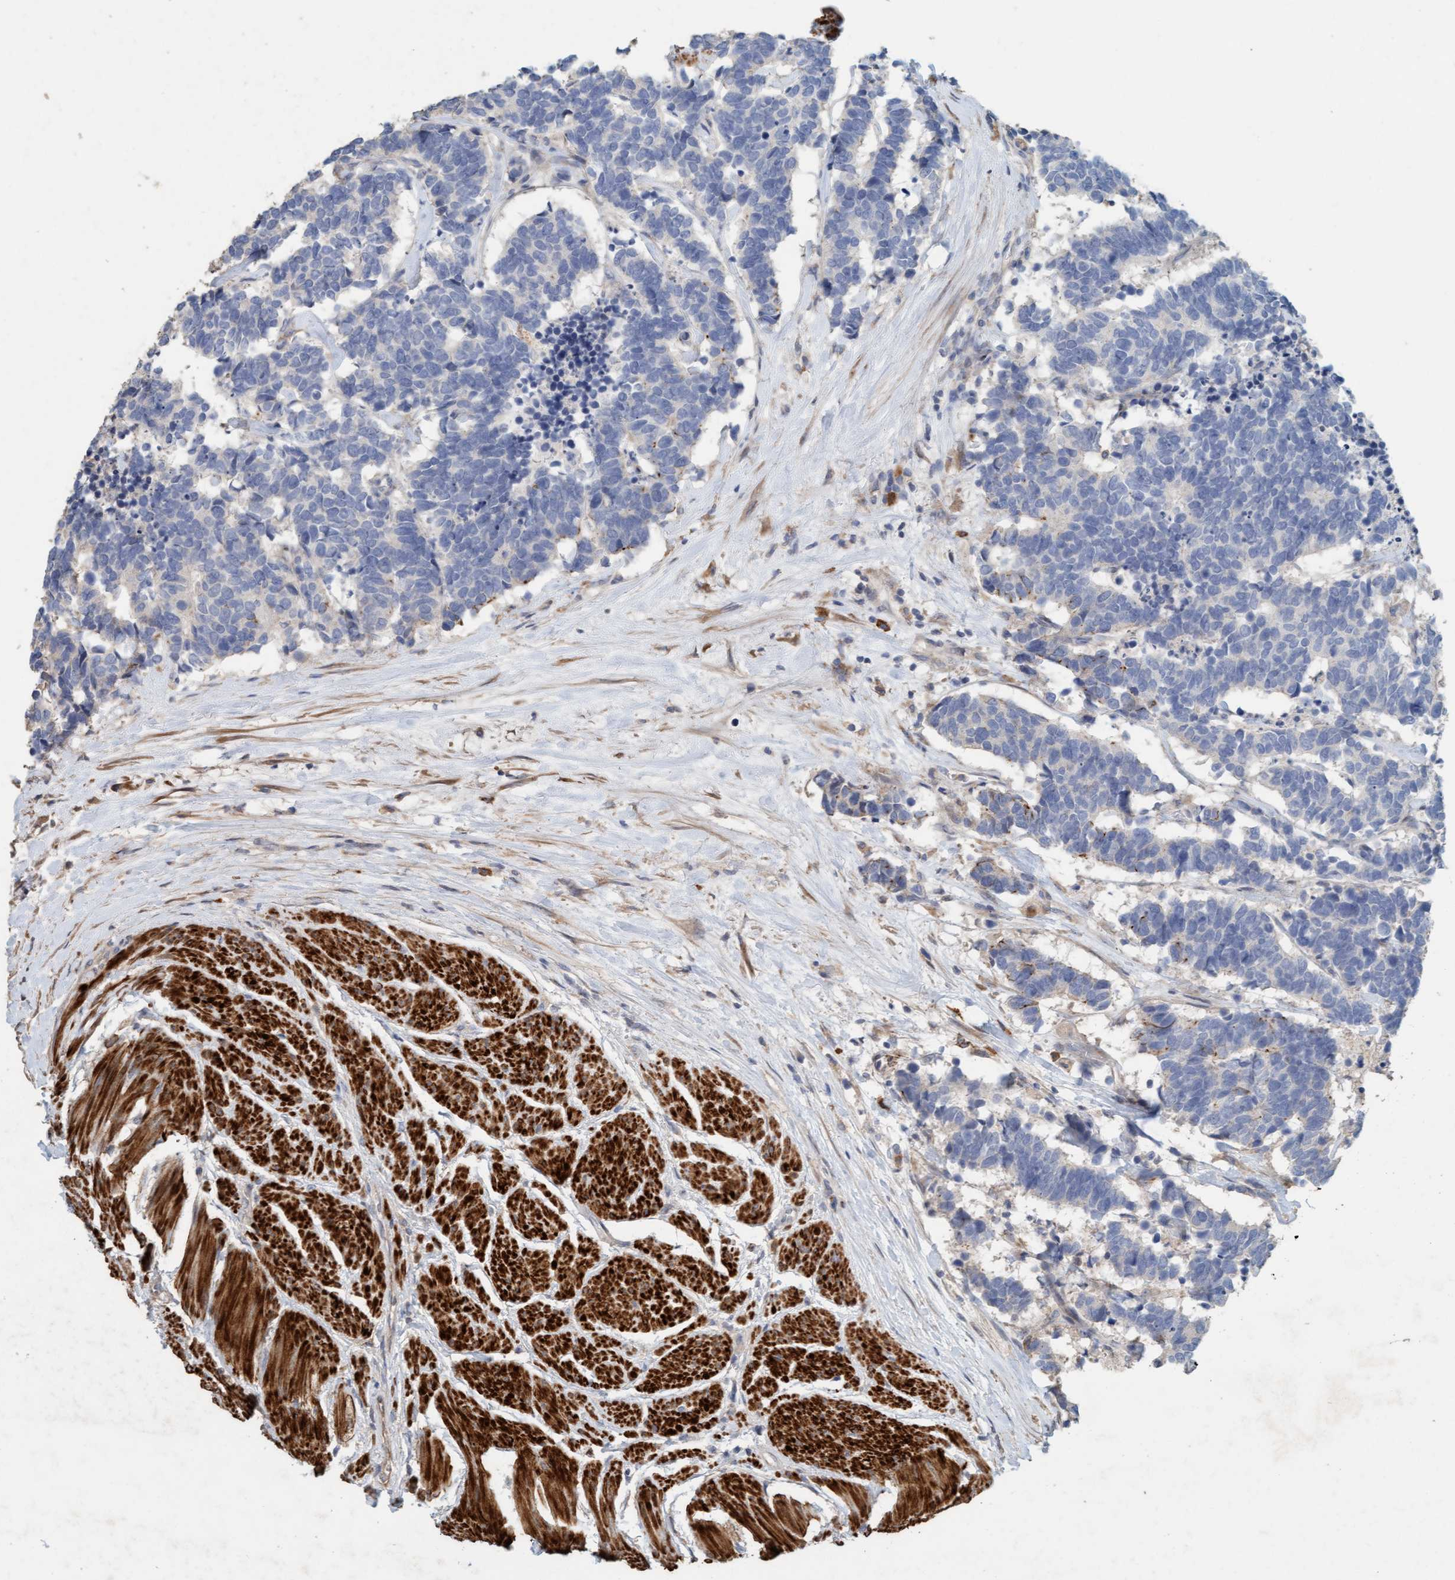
{"staining": {"intensity": "negative", "quantity": "none", "location": "none"}, "tissue": "carcinoid", "cell_type": "Tumor cells", "image_type": "cancer", "snomed": [{"axis": "morphology", "description": "Carcinoma, NOS"}, {"axis": "morphology", "description": "Carcinoid, malignant, NOS"}, {"axis": "topography", "description": "Urinary bladder"}], "caption": "Tumor cells show no significant protein staining in carcinoma.", "gene": "LONRF1", "patient": {"sex": "male", "age": 57}}